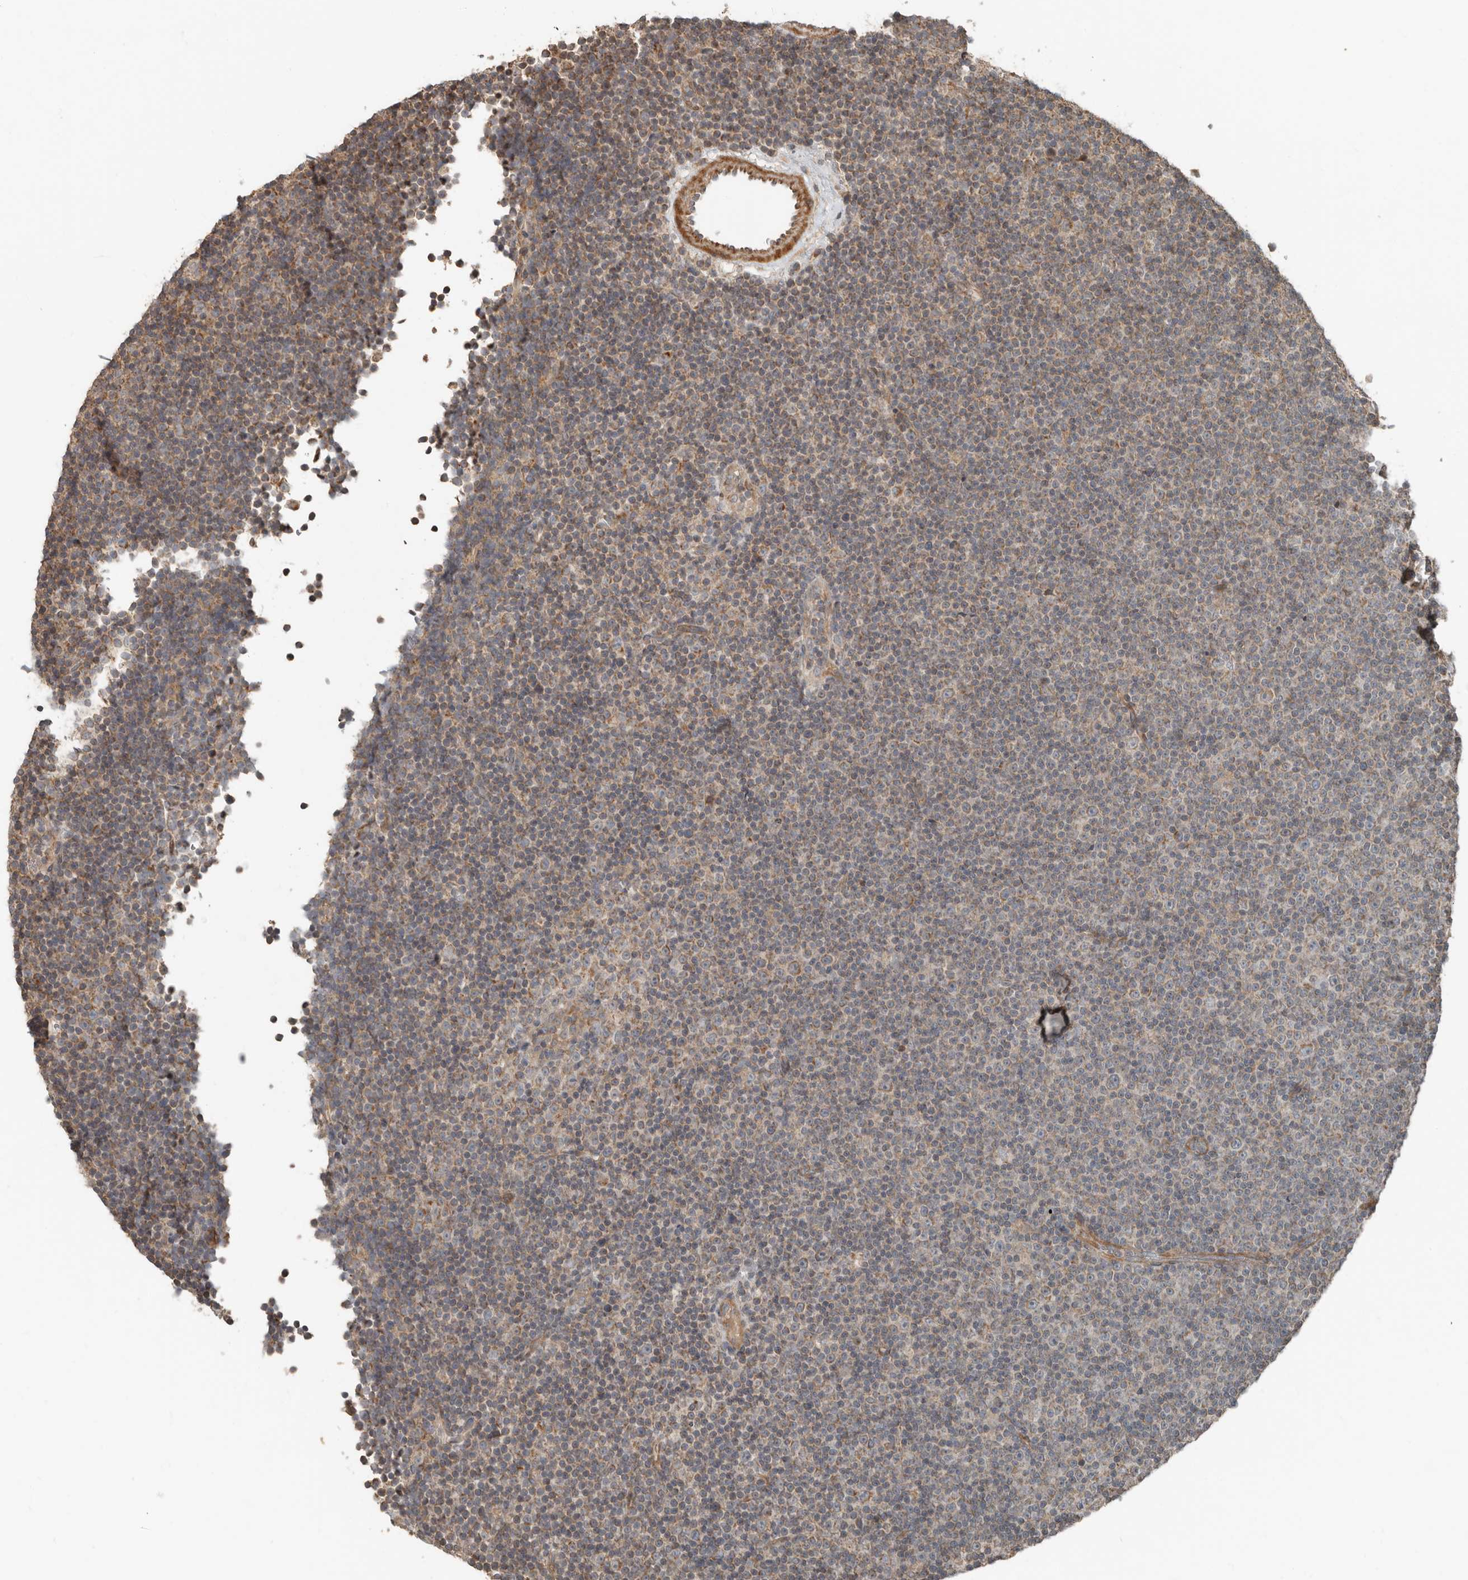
{"staining": {"intensity": "weak", "quantity": "<25%", "location": "cytoplasmic/membranous"}, "tissue": "lymphoma", "cell_type": "Tumor cells", "image_type": "cancer", "snomed": [{"axis": "morphology", "description": "Malignant lymphoma, non-Hodgkin's type, Low grade"}, {"axis": "topography", "description": "Lymph node"}], "caption": "There is no significant staining in tumor cells of malignant lymphoma, non-Hodgkin's type (low-grade).", "gene": "SLC6A7", "patient": {"sex": "female", "age": 67}}